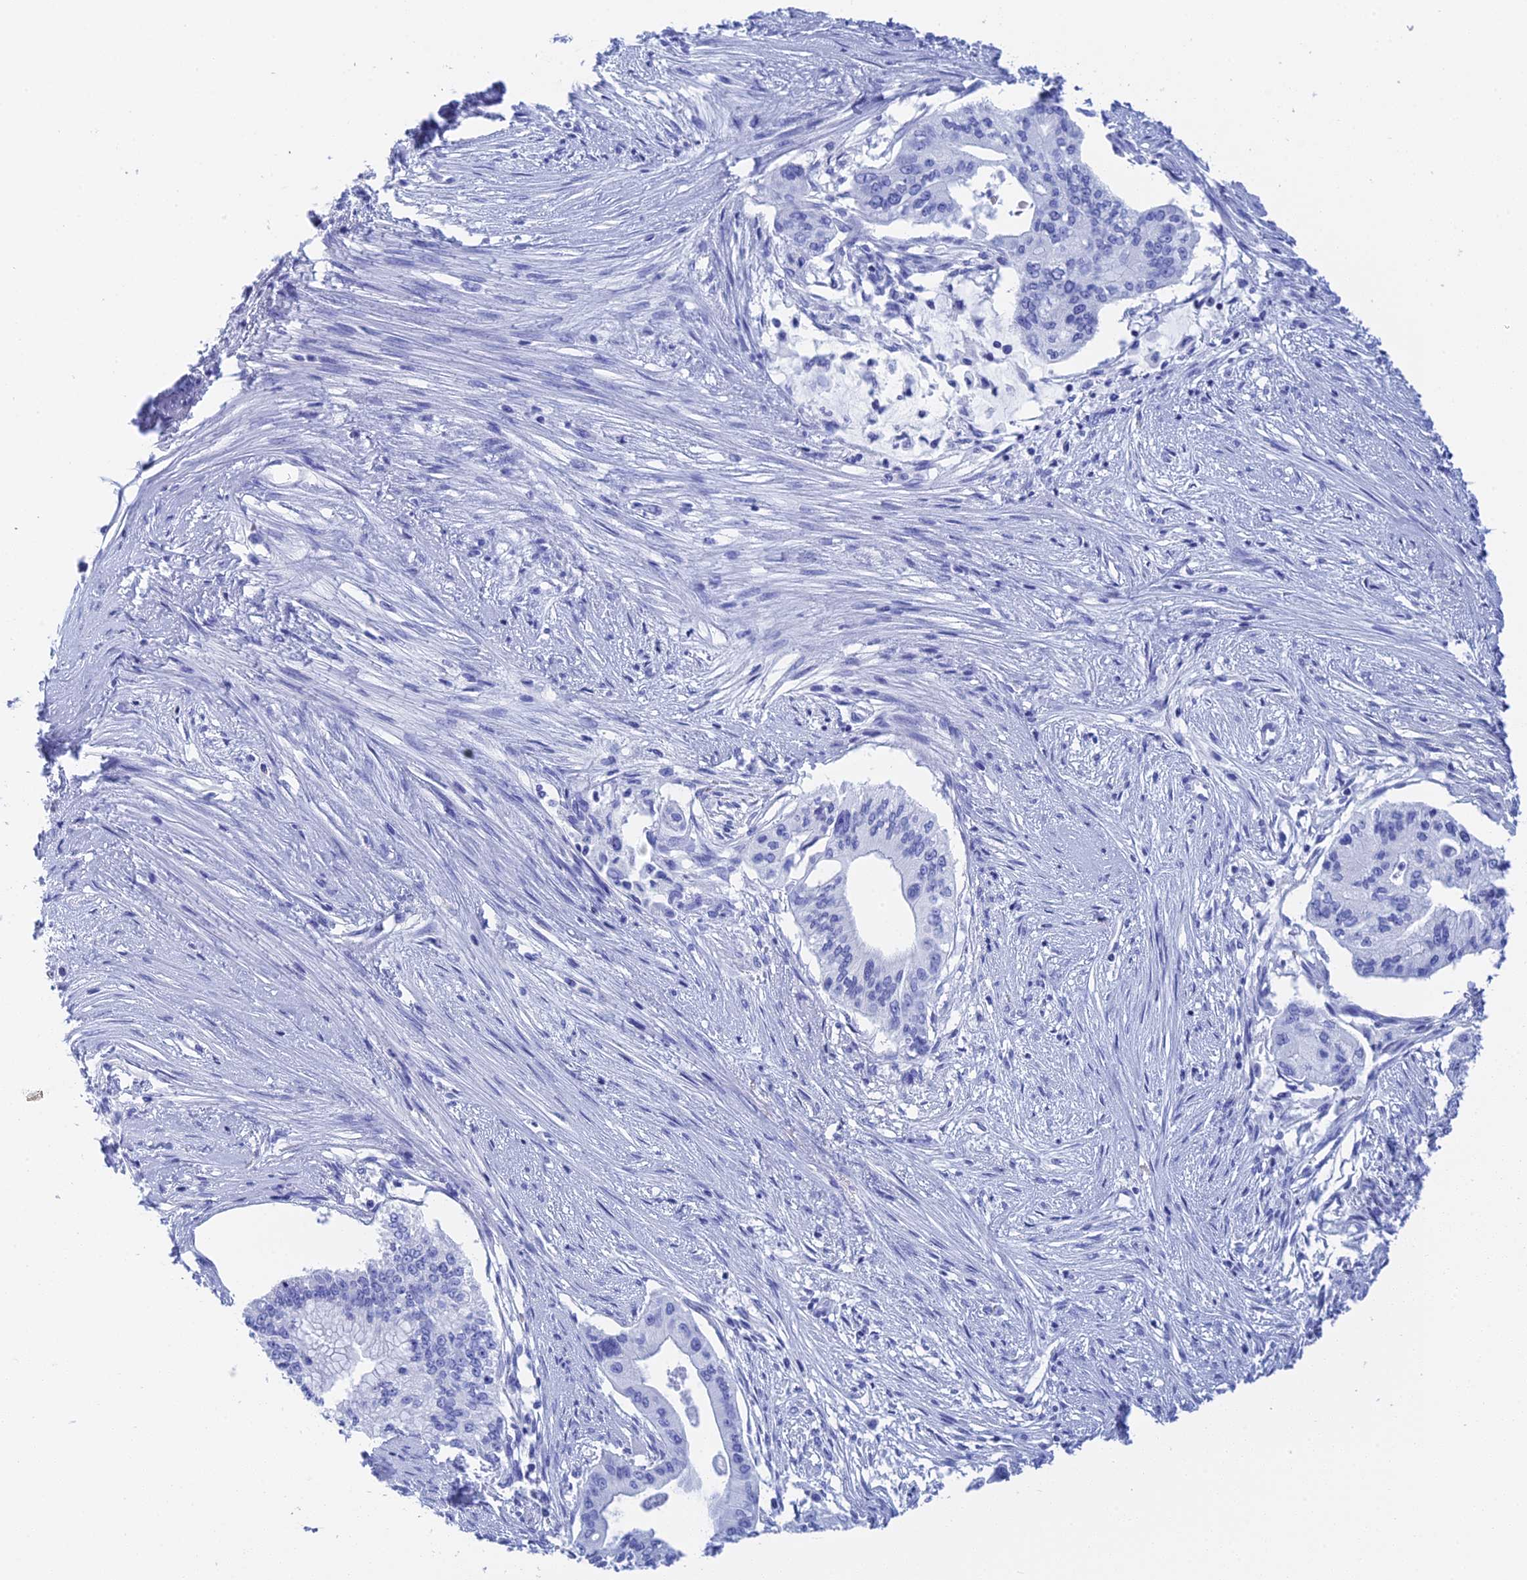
{"staining": {"intensity": "negative", "quantity": "none", "location": "none"}, "tissue": "pancreatic cancer", "cell_type": "Tumor cells", "image_type": "cancer", "snomed": [{"axis": "morphology", "description": "Adenocarcinoma, NOS"}, {"axis": "topography", "description": "Pancreas"}], "caption": "This image is of pancreatic cancer (adenocarcinoma) stained with immunohistochemistry to label a protein in brown with the nuclei are counter-stained blue. There is no positivity in tumor cells.", "gene": "TEX101", "patient": {"sex": "male", "age": 46}}